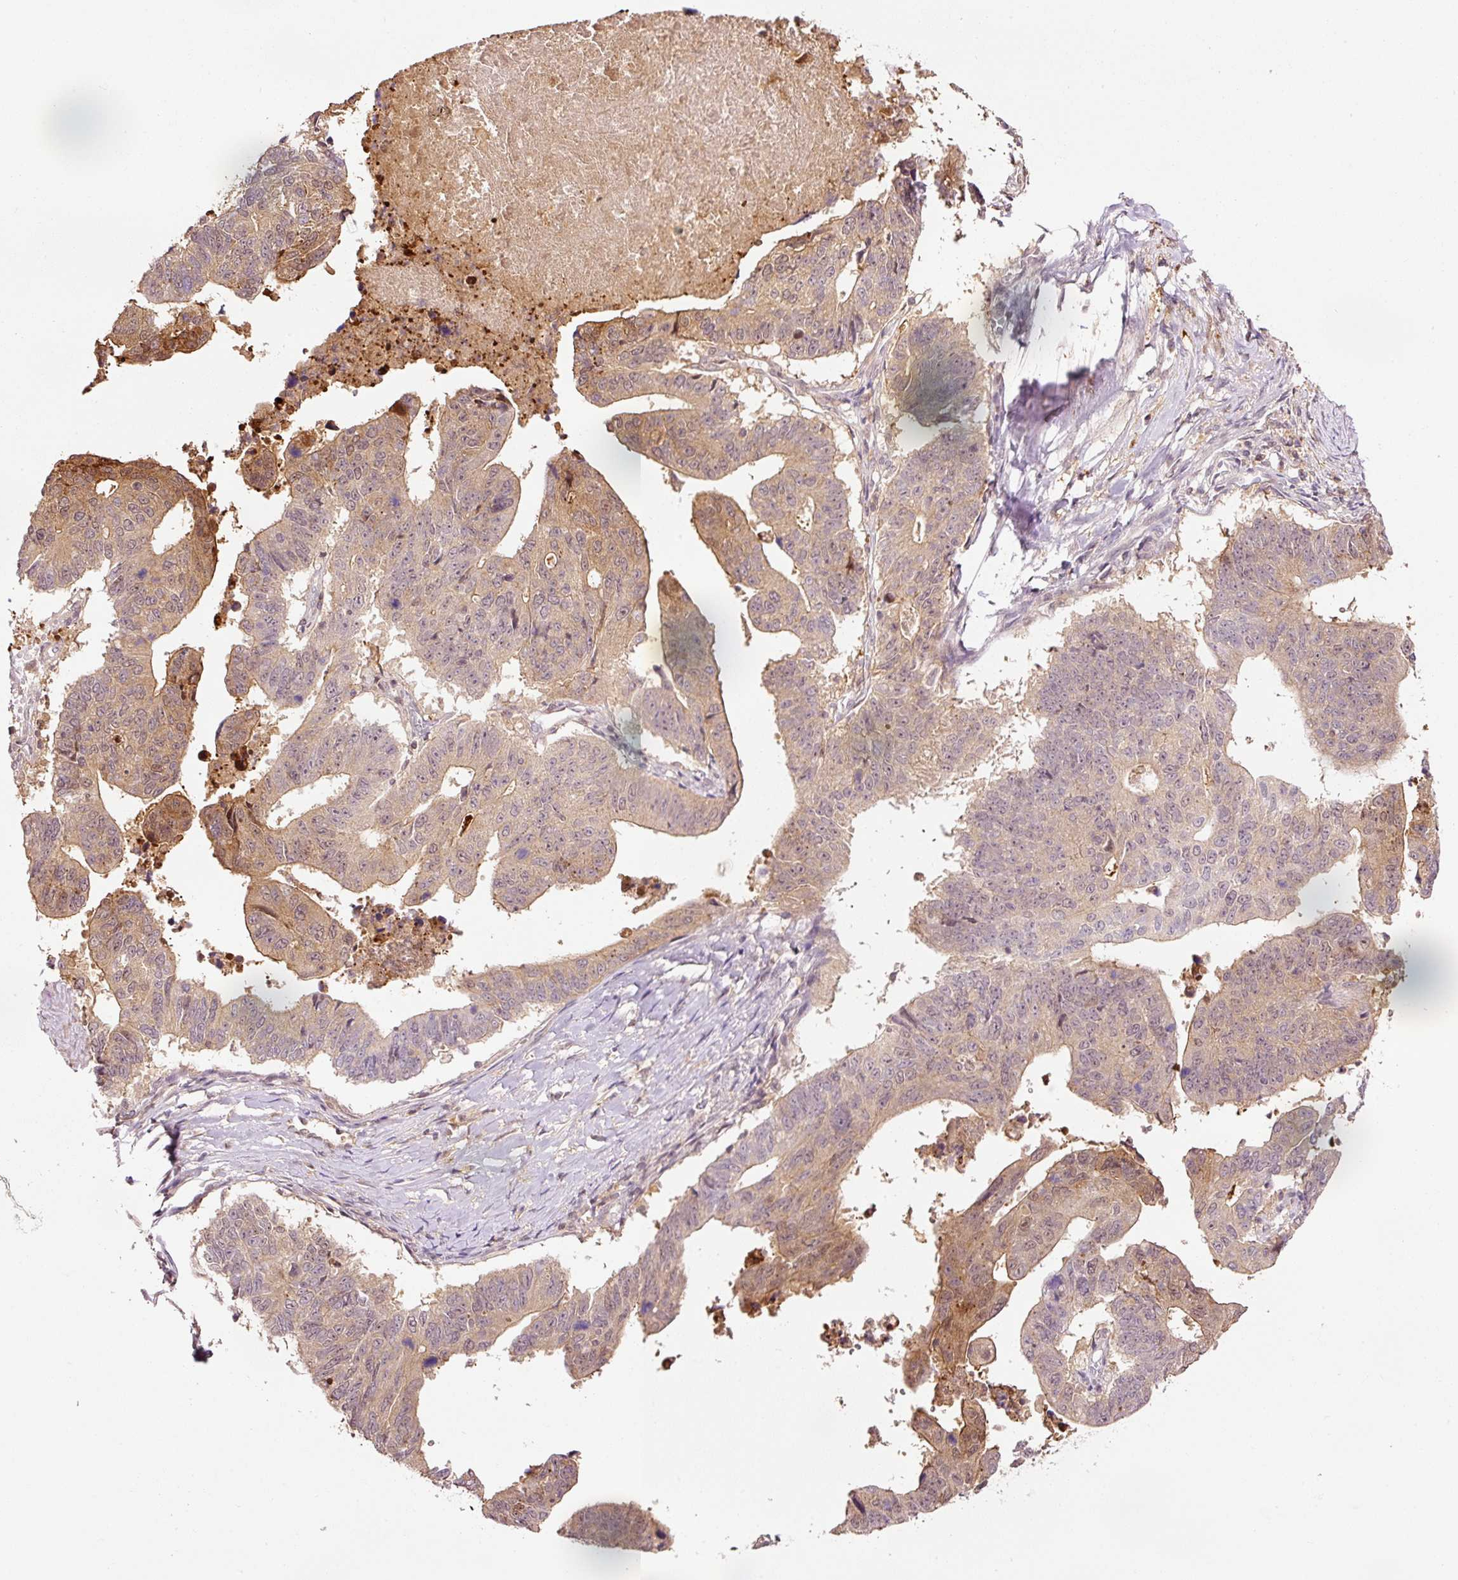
{"staining": {"intensity": "moderate", "quantity": "25%-75%", "location": "cytoplasmic/membranous,nuclear"}, "tissue": "stomach cancer", "cell_type": "Tumor cells", "image_type": "cancer", "snomed": [{"axis": "morphology", "description": "Adenocarcinoma, NOS"}, {"axis": "topography", "description": "Stomach"}], "caption": "Human adenocarcinoma (stomach) stained with a protein marker reveals moderate staining in tumor cells.", "gene": "FBXL14", "patient": {"sex": "male", "age": 59}}